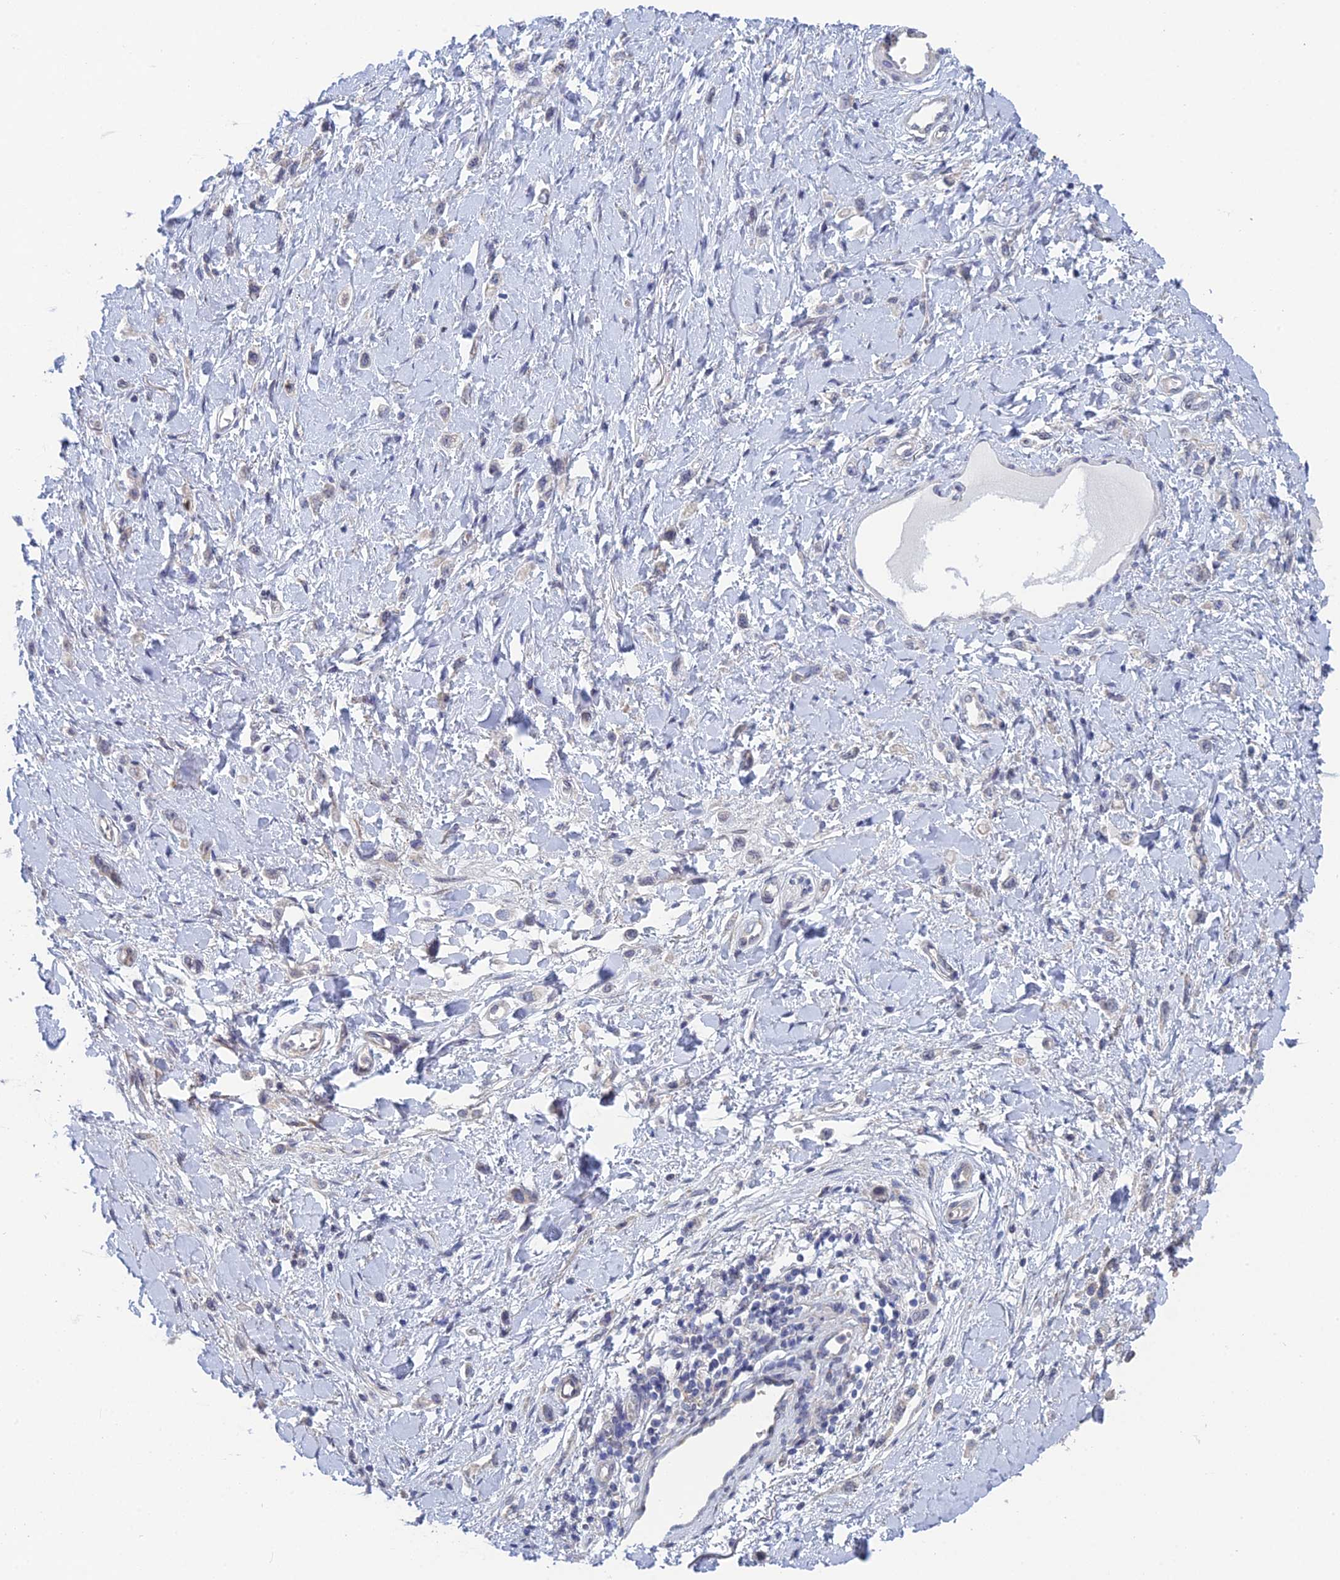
{"staining": {"intensity": "negative", "quantity": "none", "location": "none"}, "tissue": "stomach cancer", "cell_type": "Tumor cells", "image_type": "cancer", "snomed": [{"axis": "morphology", "description": "Adenocarcinoma, NOS"}, {"axis": "topography", "description": "Stomach"}], "caption": "DAB immunohistochemical staining of stomach adenocarcinoma reveals no significant staining in tumor cells.", "gene": "SRA1", "patient": {"sex": "female", "age": 65}}